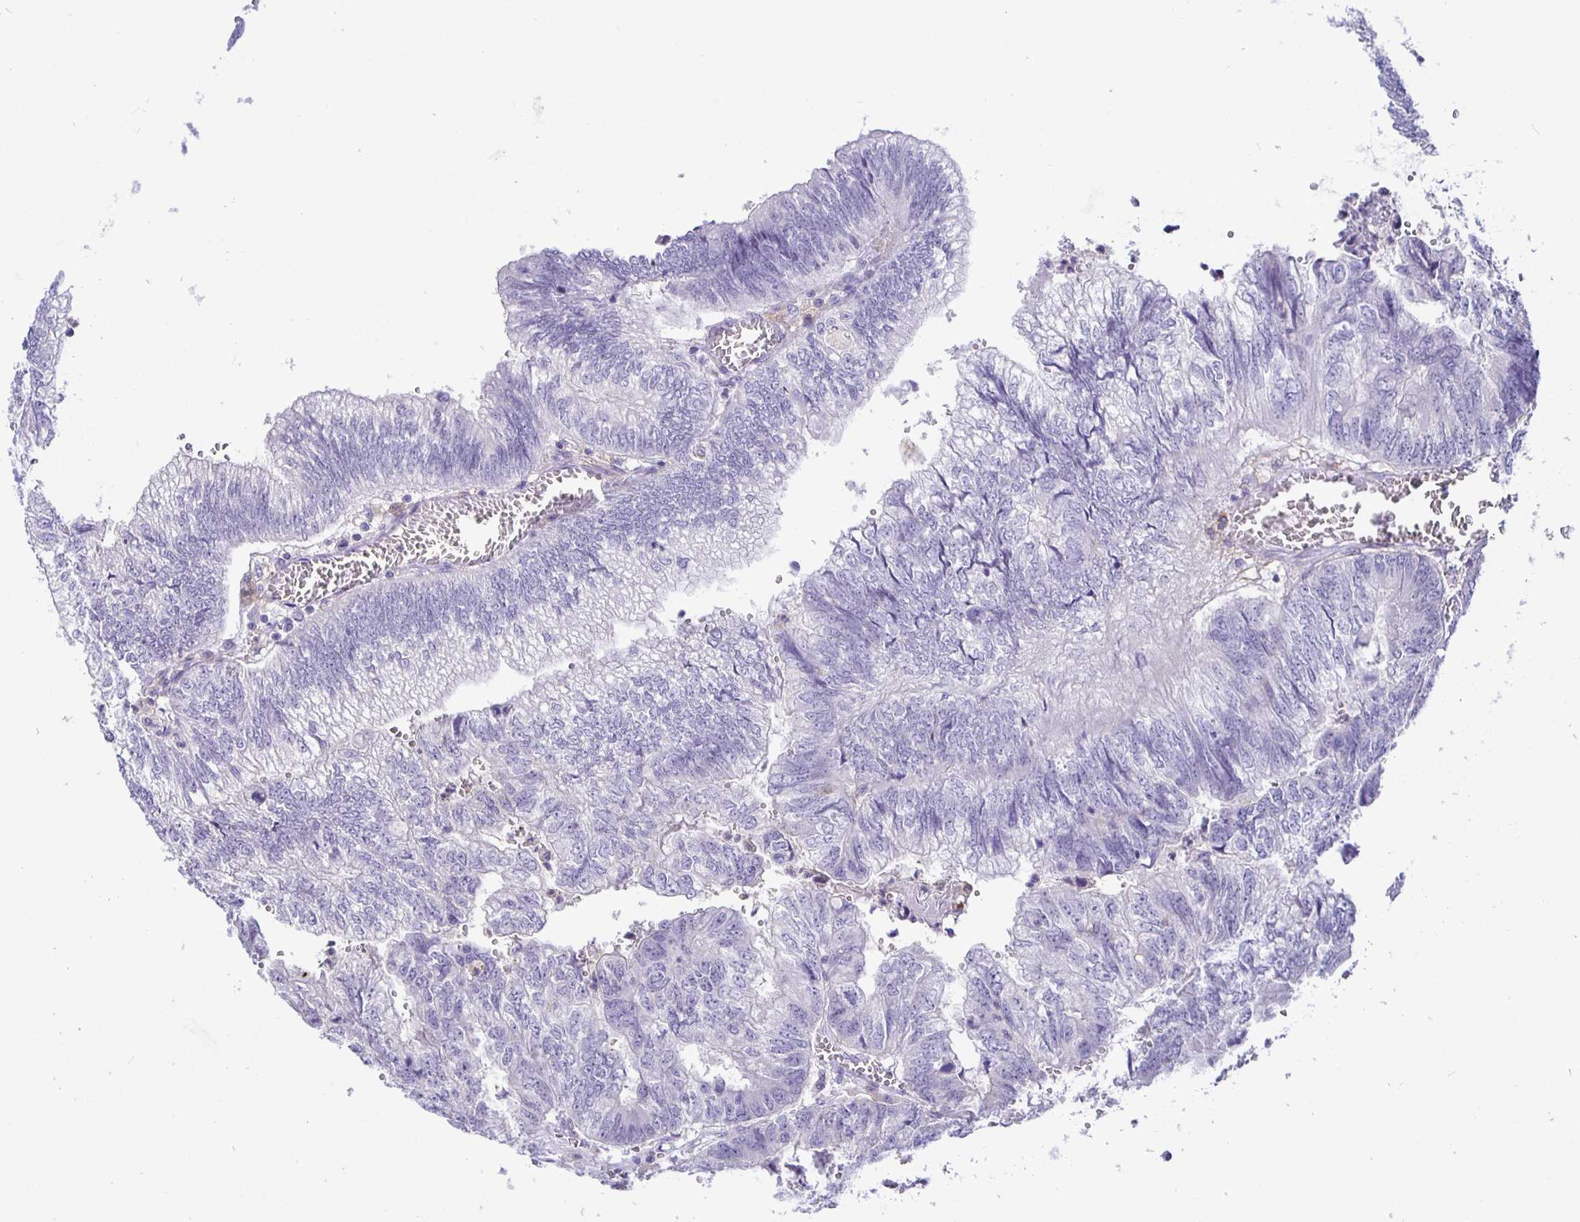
{"staining": {"intensity": "negative", "quantity": "none", "location": "none"}, "tissue": "colorectal cancer", "cell_type": "Tumor cells", "image_type": "cancer", "snomed": [{"axis": "morphology", "description": "Adenocarcinoma, NOS"}, {"axis": "topography", "description": "Colon"}], "caption": "A high-resolution photomicrograph shows IHC staining of adenocarcinoma (colorectal), which reveals no significant staining in tumor cells. (Stains: DAB IHC with hematoxylin counter stain, Microscopy: brightfield microscopy at high magnification).", "gene": "SIRPA", "patient": {"sex": "male", "age": 86}}